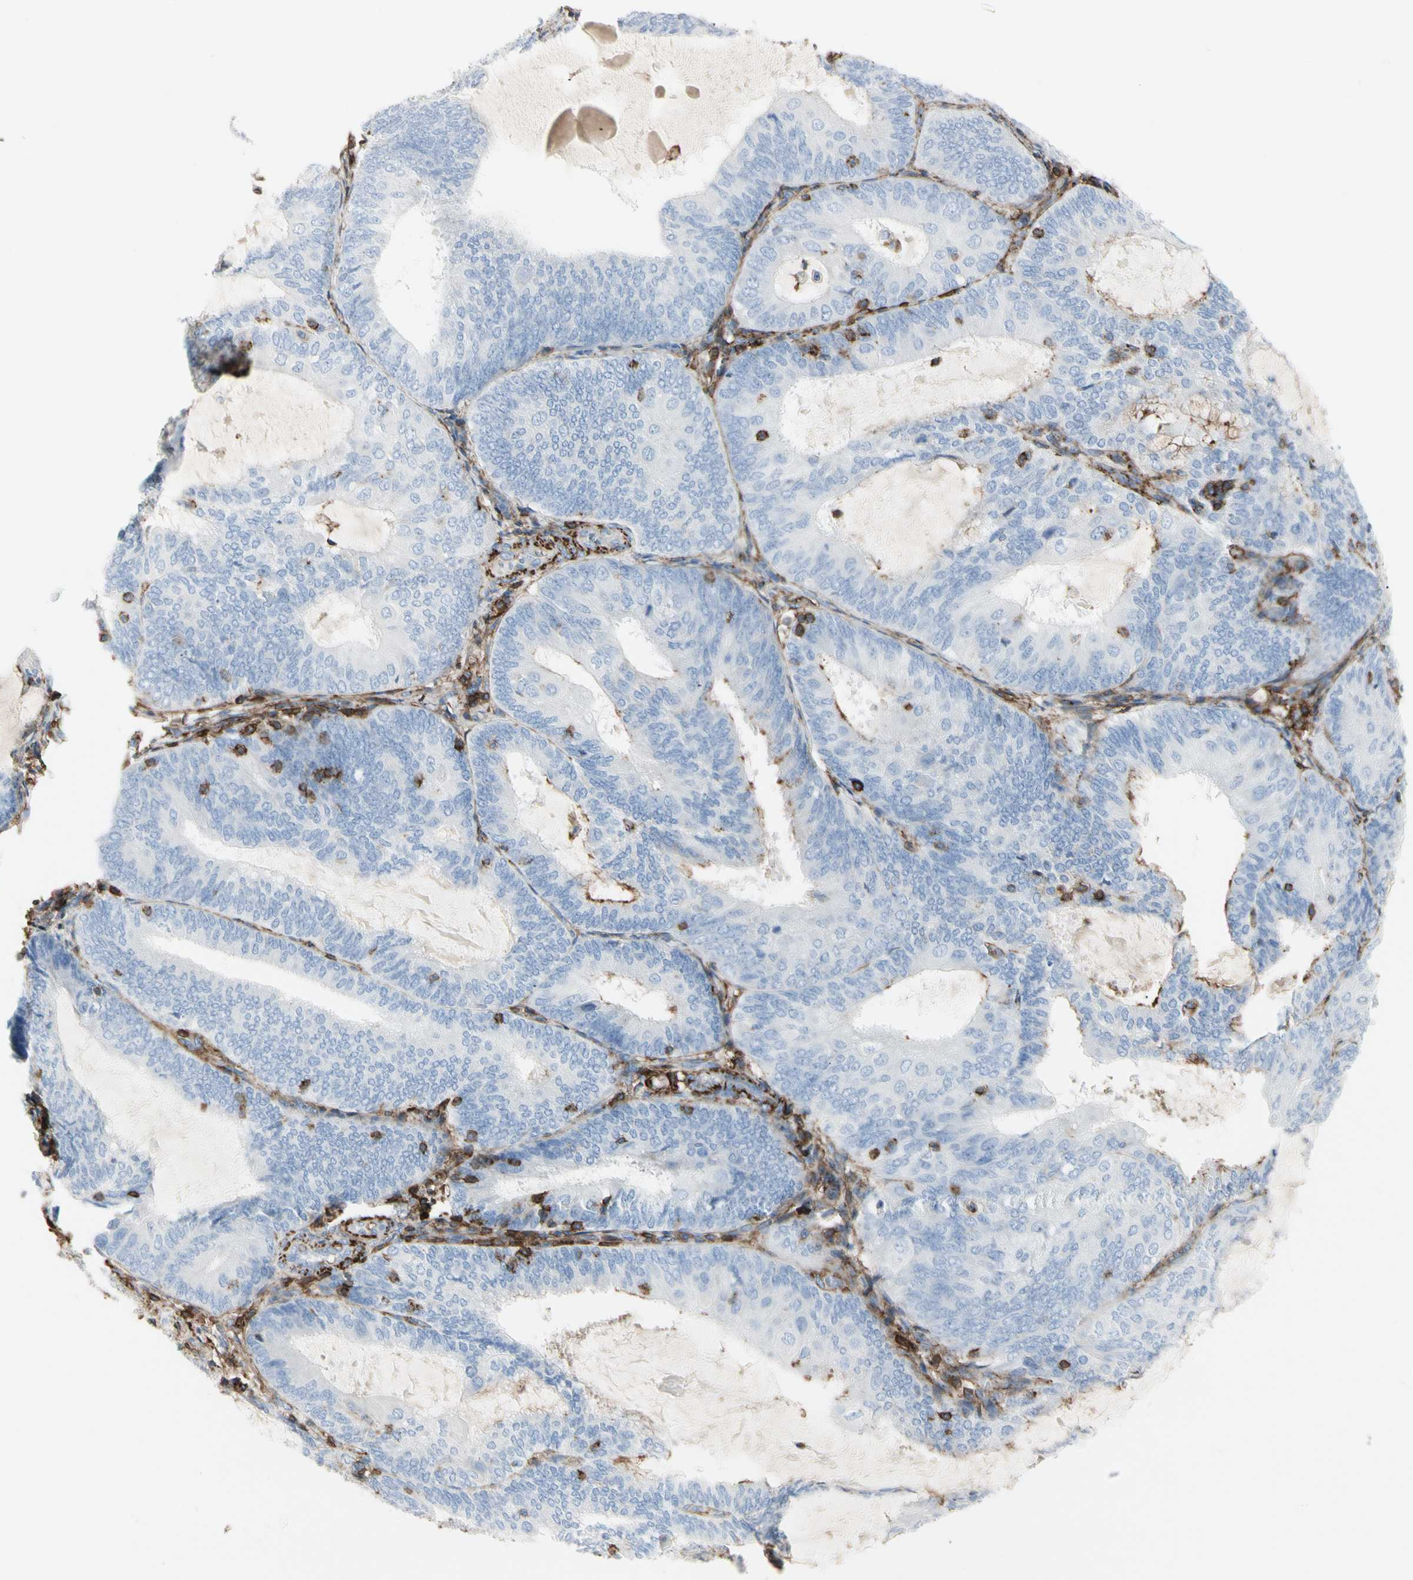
{"staining": {"intensity": "negative", "quantity": "none", "location": "none"}, "tissue": "endometrial cancer", "cell_type": "Tumor cells", "image_type": "cancer", "snomed": [{"axis": "morphology", "description": "Adenocarcinoma, NOS"}, {"axis": "topography", "description": "Endometrium"}], "caption": "This is a micrograph of immunohistochemistry staining of endometrial cancer, which shows no staining in tumor cells.", "gene": "CLEC2B", "patient": {"sex": "female", "age": 81}}